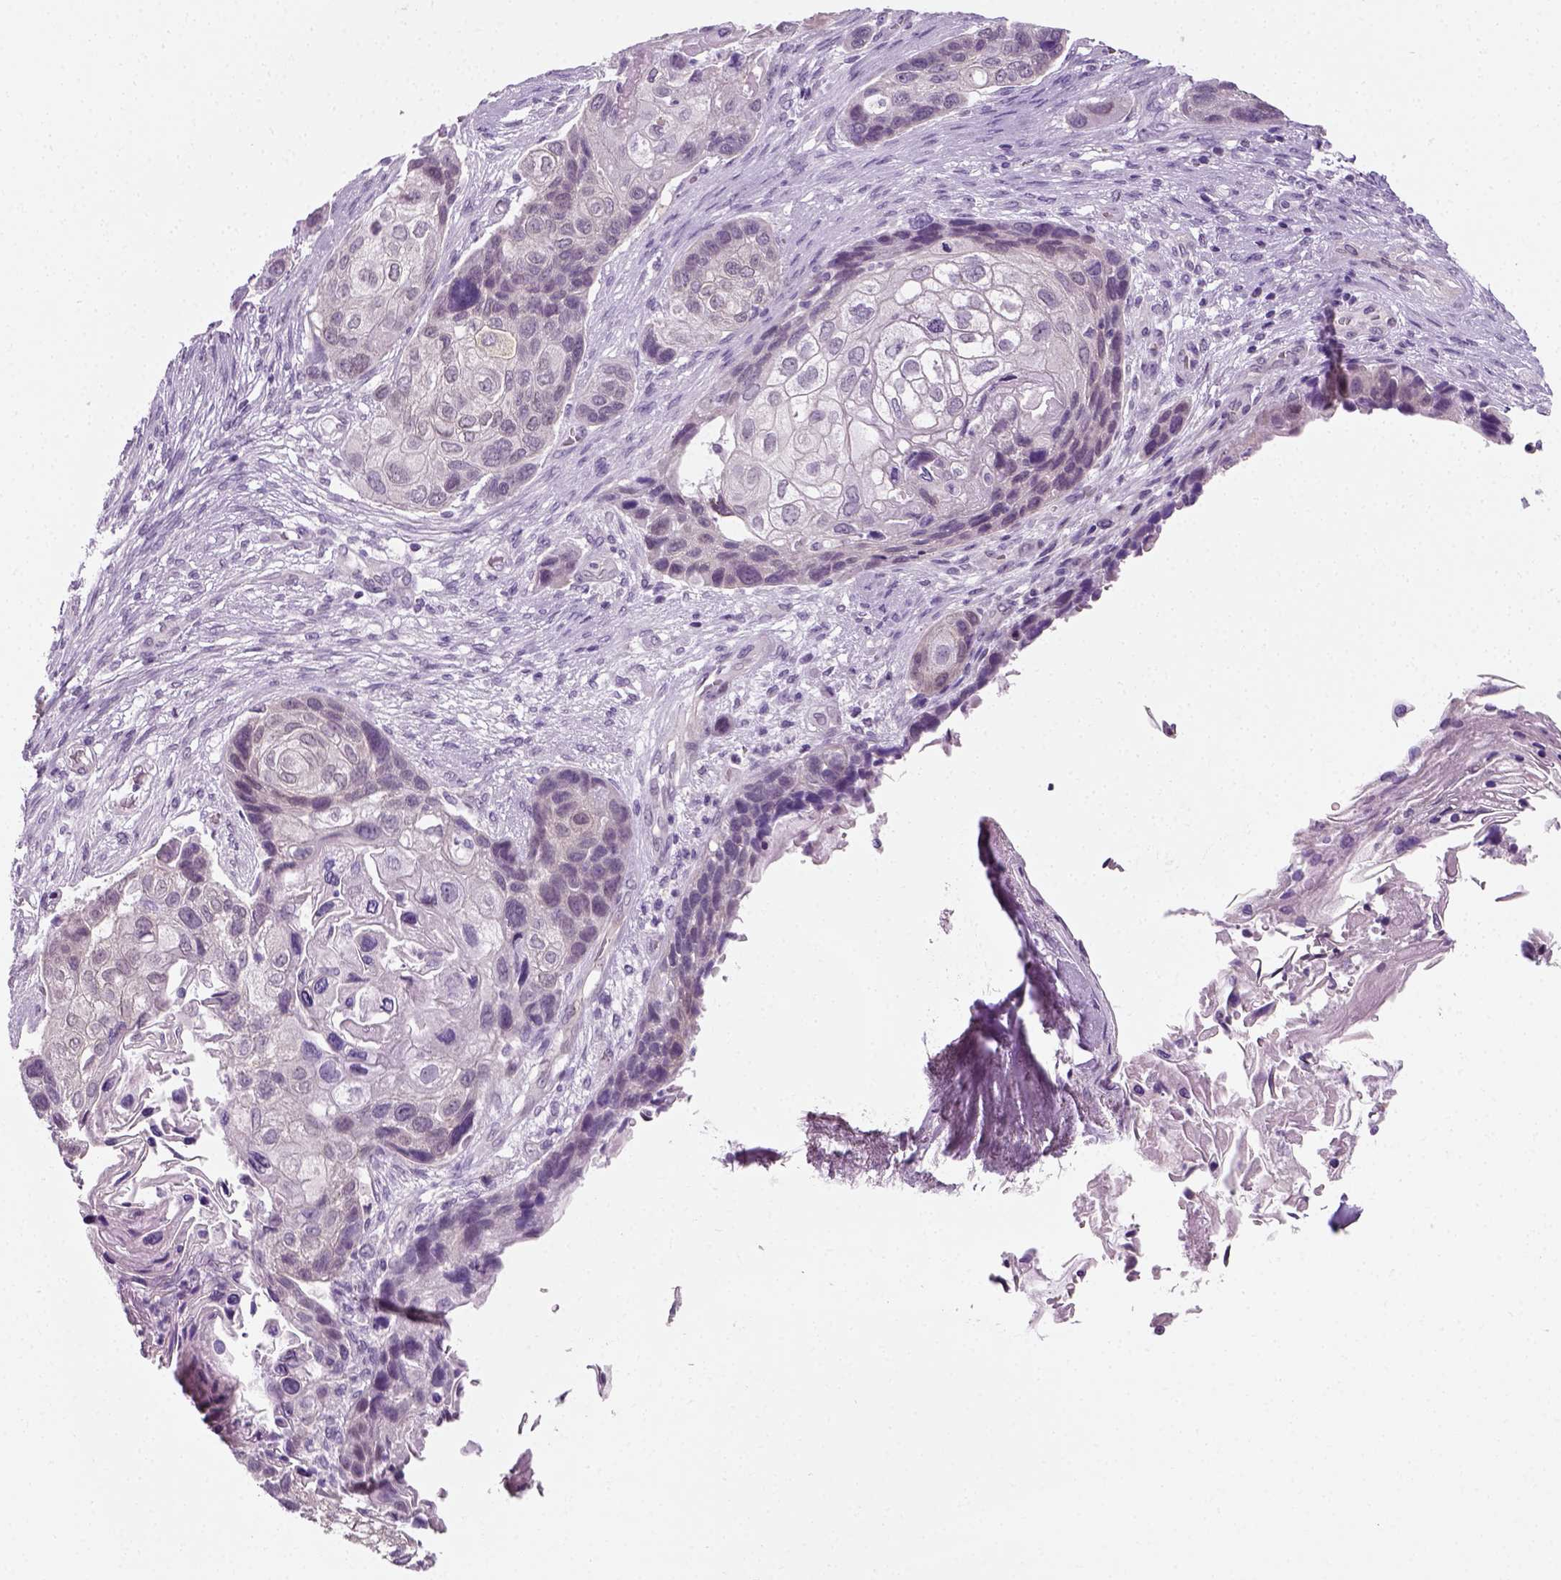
{"staining": {"intensity": "negative", "quantity": "none", "location": "none"}, "tissue": "lung cancer", "cell_type": "Tumor cells", "image_type": "cancer", "snomed": [{"axis": "morphology", "description": "Squamous cell carcinoma, NOS"}, {"axis": "topography", "description": "Lung"}], "caption": "A high-resolution histopathology image shows IHC staining of lung cancer, which exhibits no significant staining in tumor cells. (Brightfield microscopy of DAB (3,3'-diaminobenzidine) immunohistochemistry (IHC) at high magnification).", "gene": "SPATA31E1", "patient": {"sex": "male", "age": 69}}